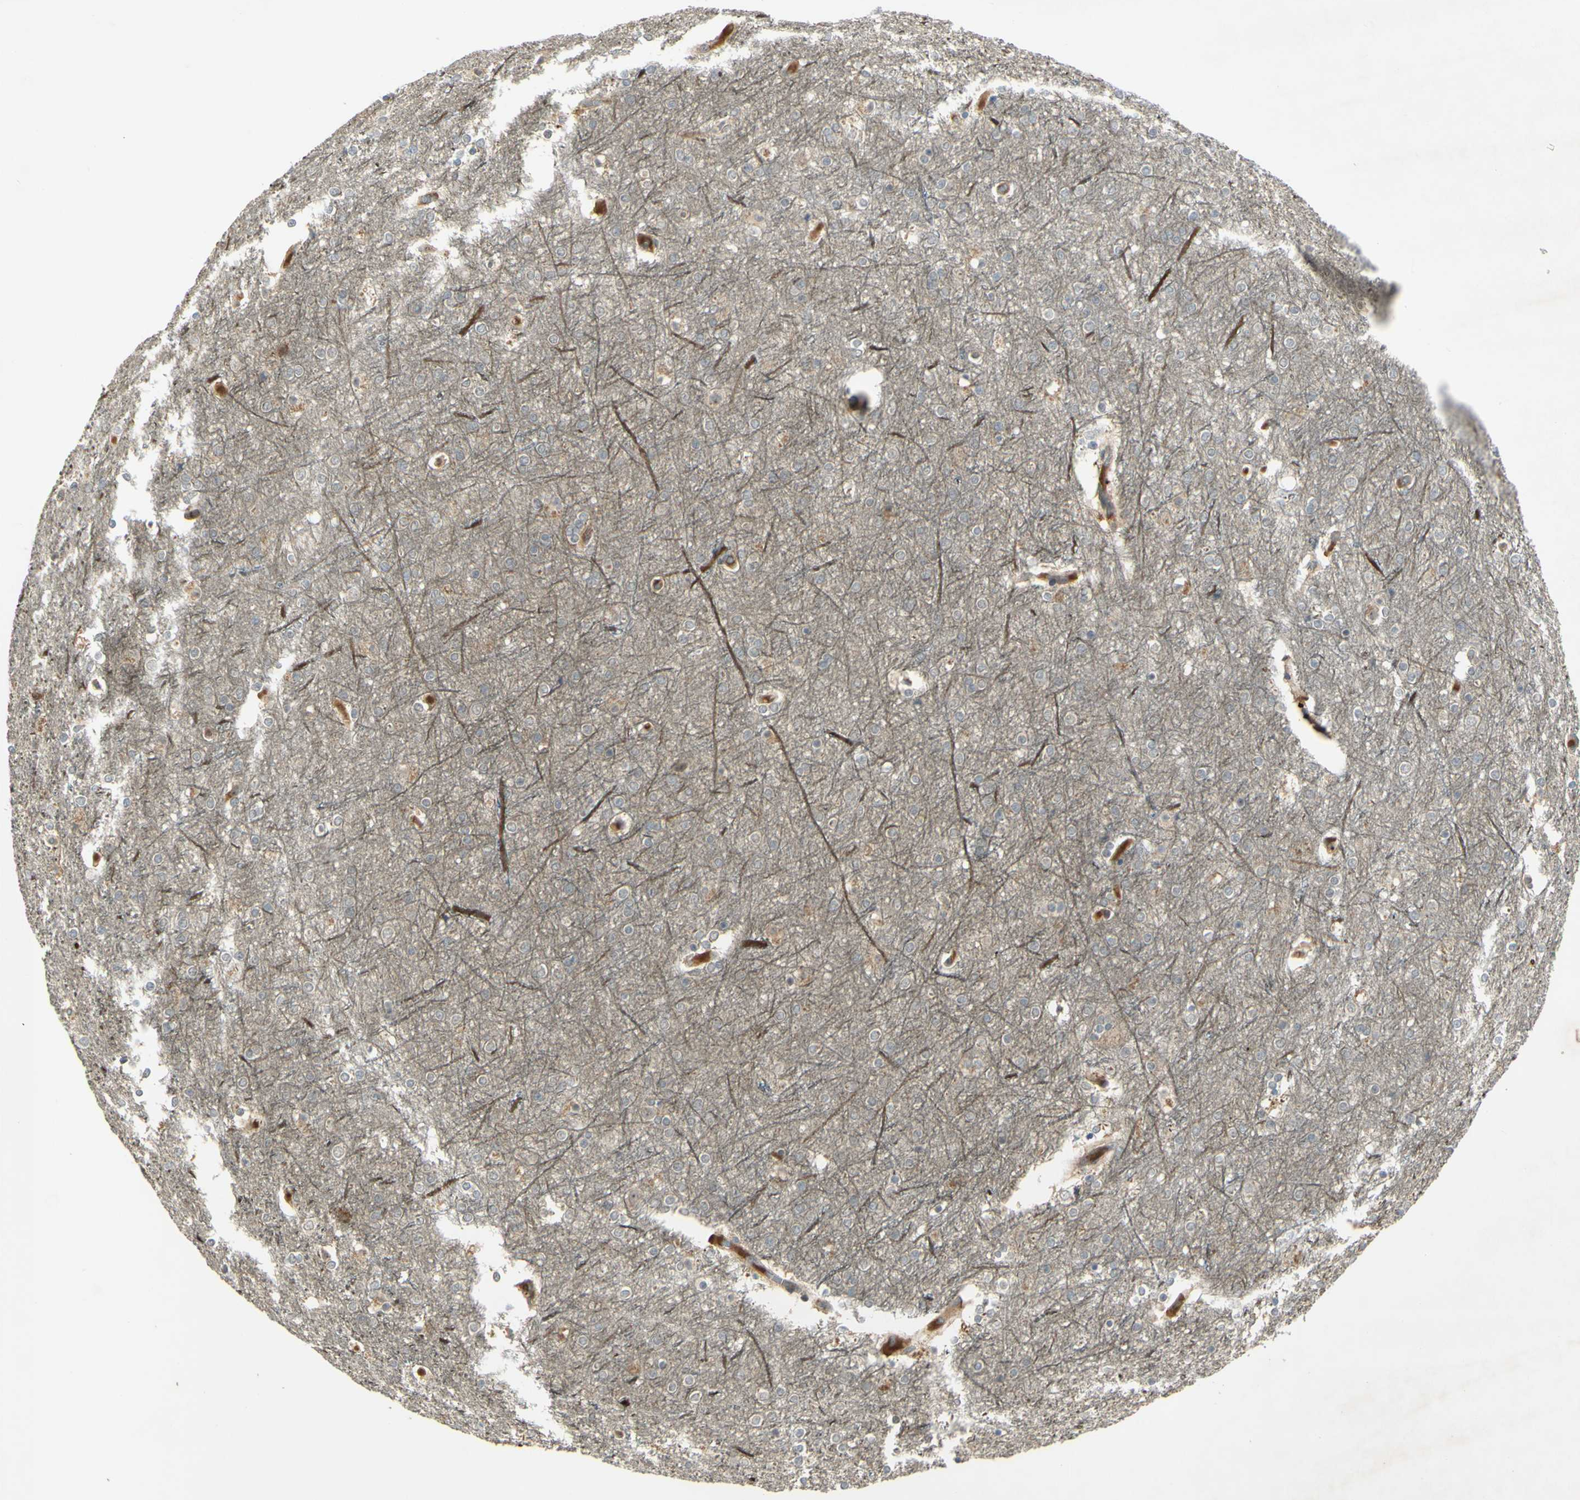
{"staining": {"intensity": "weak", "quantity": "<25%", "location": "cytoplasmic/membranous"}, "tissue": "cerebral cortex", "cell_type": "Endothelial cells", "image_type": "normal", "snomed": [{"axis": "morphology", "description": "Normal tissue, NOS"}, {"axis": "topography", "description": "Cerebral cortex"}], "caption": "Cerebral cortex stained for a protein using IHC reveals no positivity endothelial cells.", "gene": "RAD18", "patient": {"sex": "female", "age": 54}}